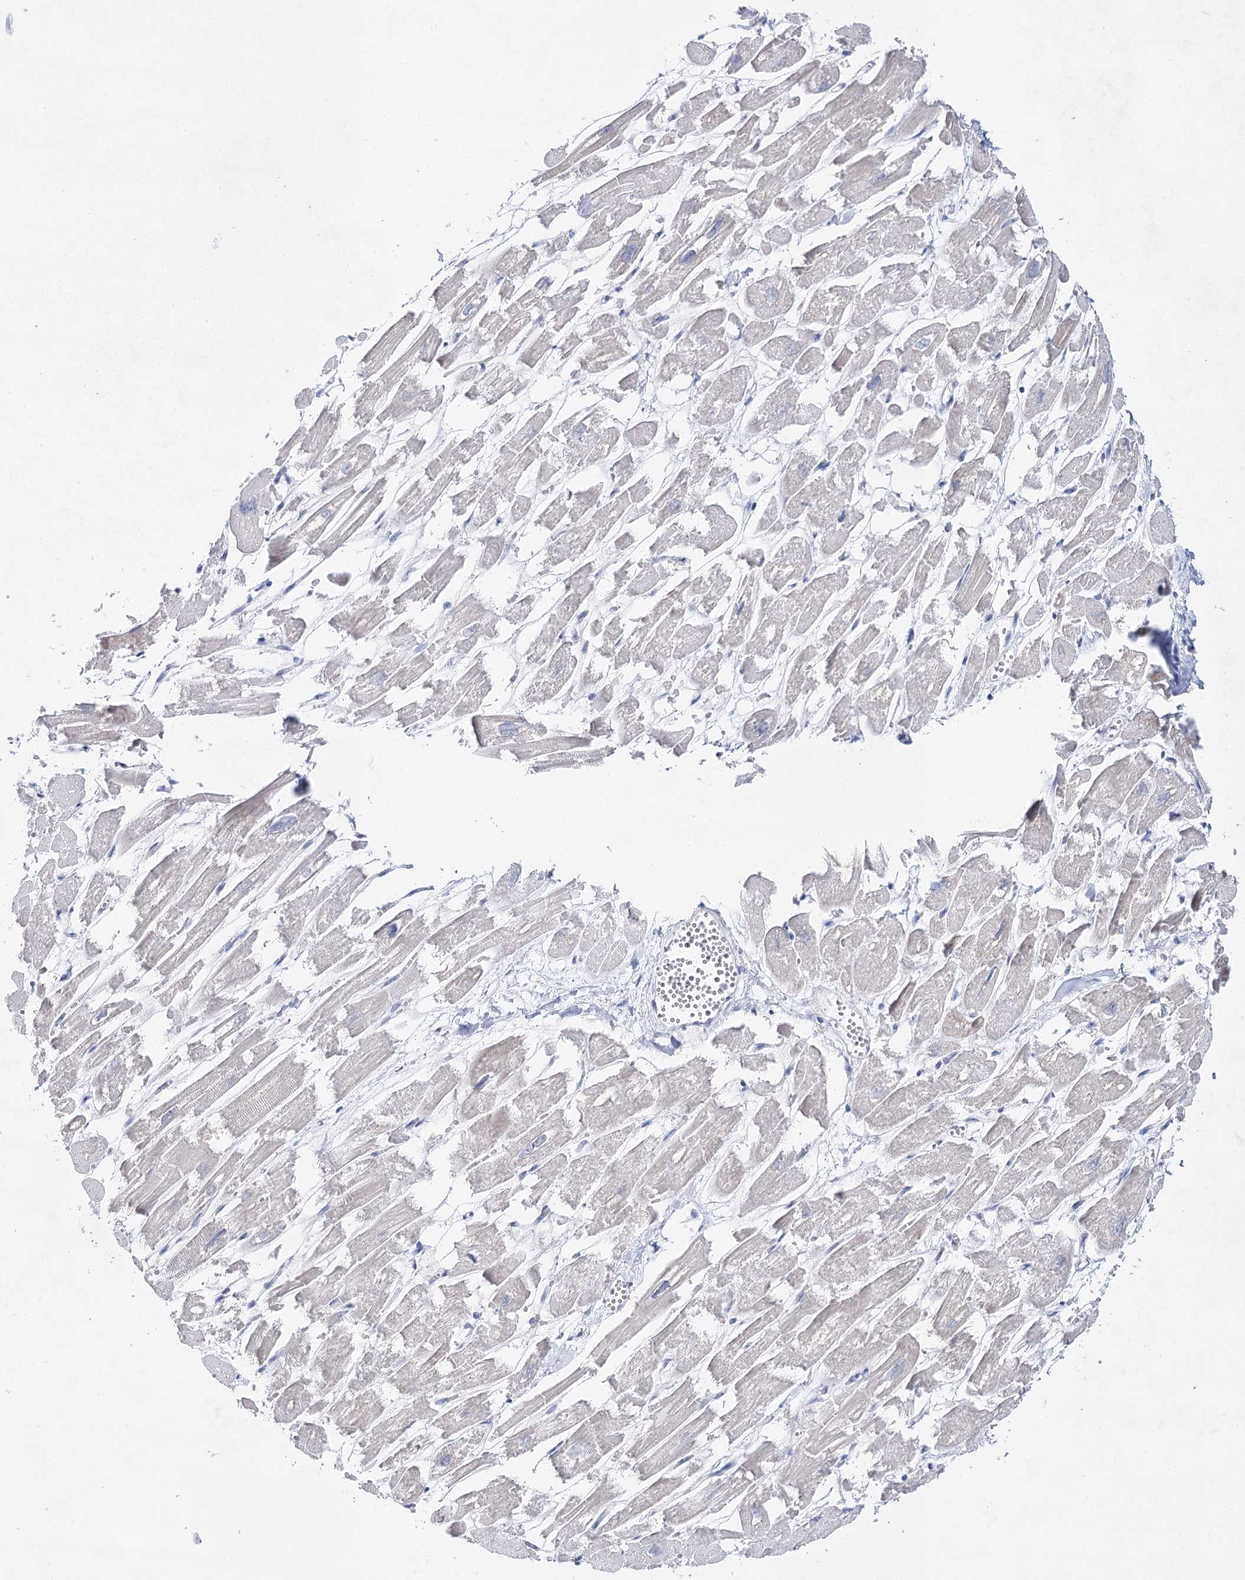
{"staining": {"intensity": "negative", "quantity": "none", "location": "none"}, "tissue": "heart muscle", "cell_type": "Cardiomyocytes", "image_type": "normal", "snomed": [{"axis": "morphology", "description": "Normal tissue, NOS"}, {"axis": "topography", "description": "Heart"}], "caption": "An immunohistochemistry (IHC) image of unremarkable heart muscle is shown. There is no staining in cardiomyocytes of heart muscle.", "gene": "BPHL", "patient": {"sex": "male", "age": 54}}